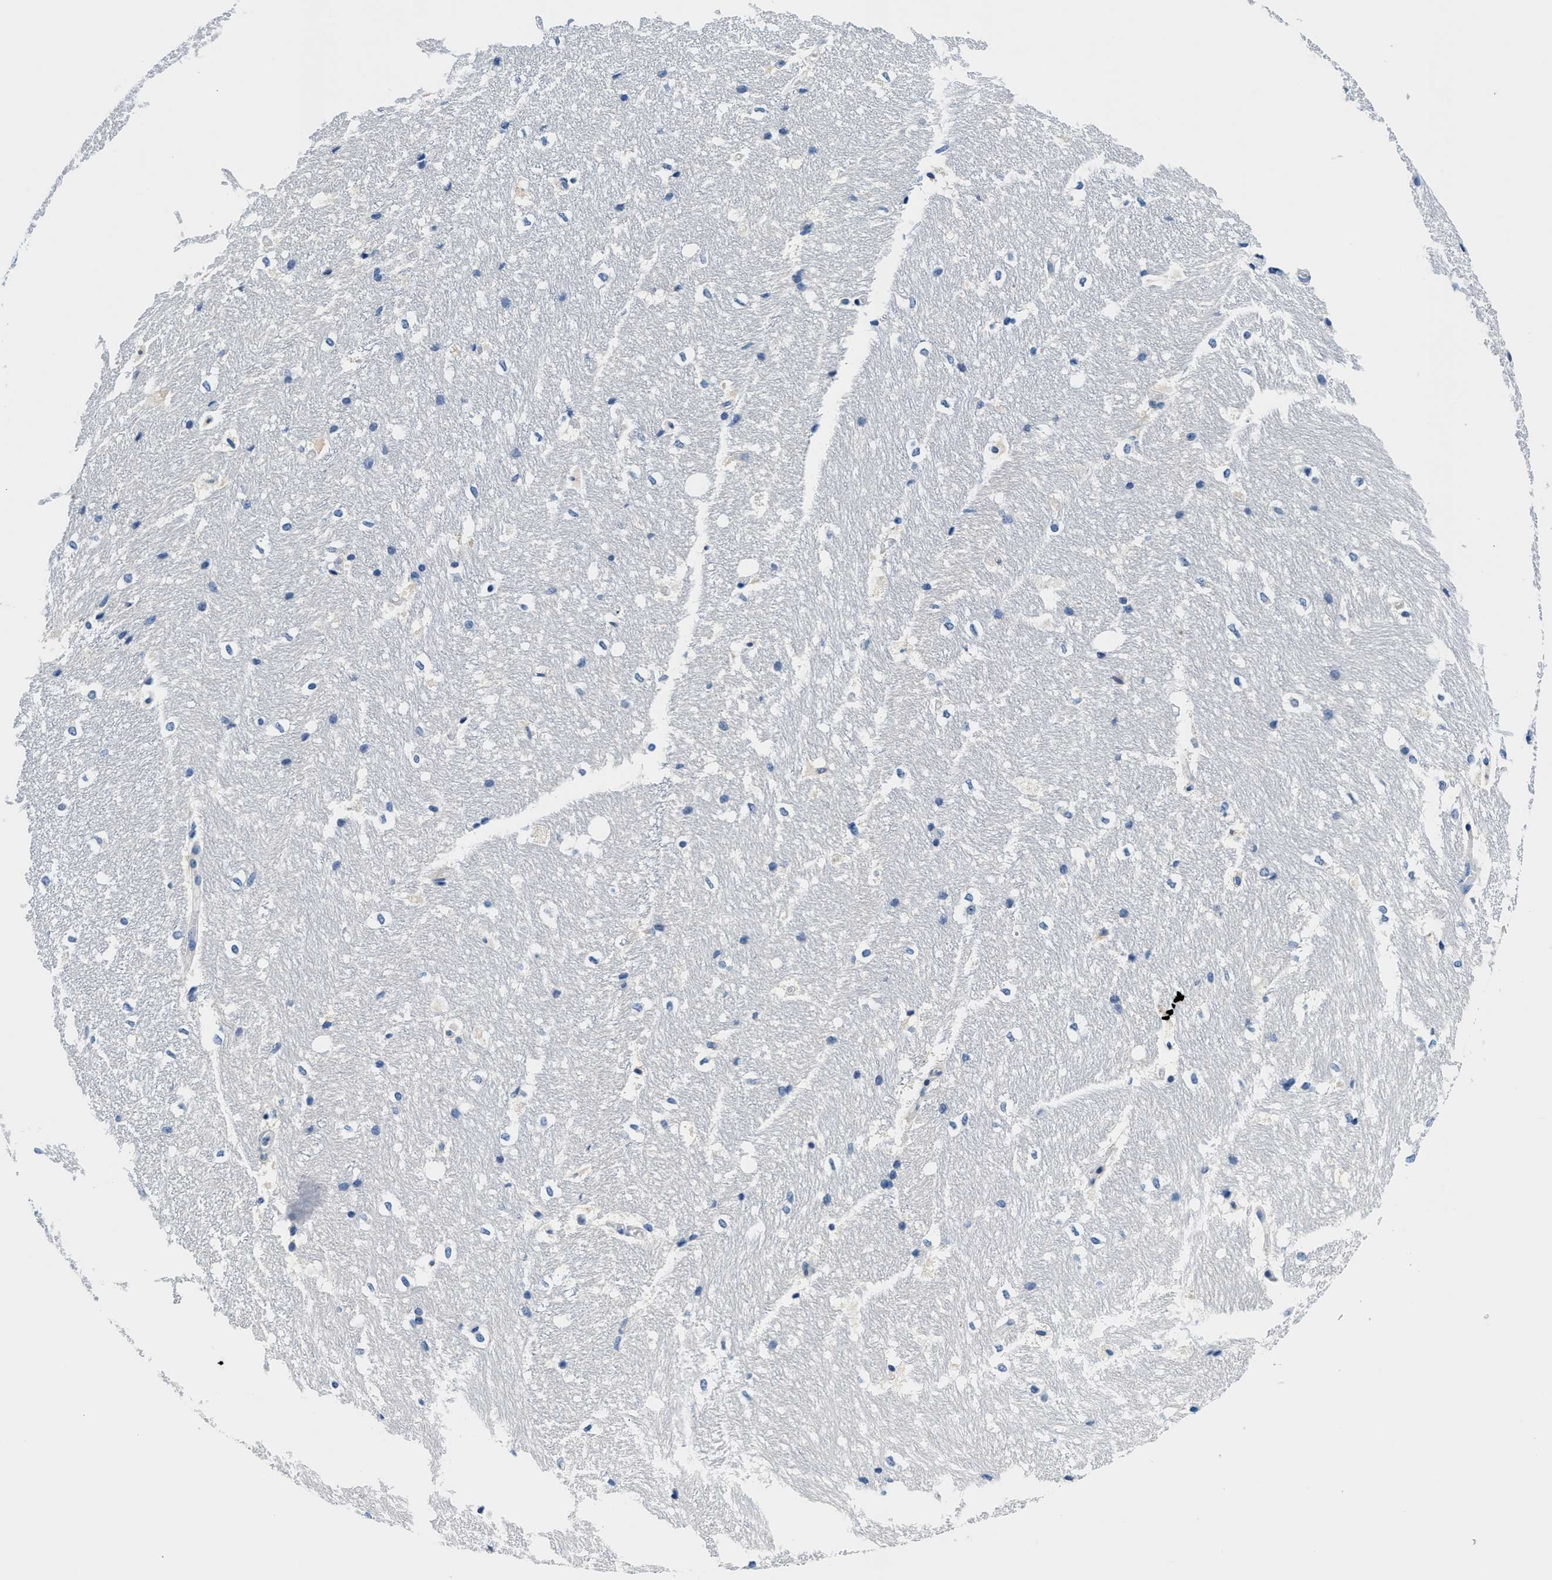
{"staining": {"intensity": "negative", "quantity": "none", "location": "none"}, "tissue": "hippocampus", "cell_type": "Glial cells", "image_type": "normal", "snomed": [{"axis": "morphology", "description": "Normal tissue, NOS"}, {"axis": "topography", "description": "Hippocampus"}], "caption": "IHC image of unremarkable hippocampus stained for a protein (brown), which displays no expression in glial cells.", "gene": "GSTM3", "patient": {"sex": "female", "age": 19}}